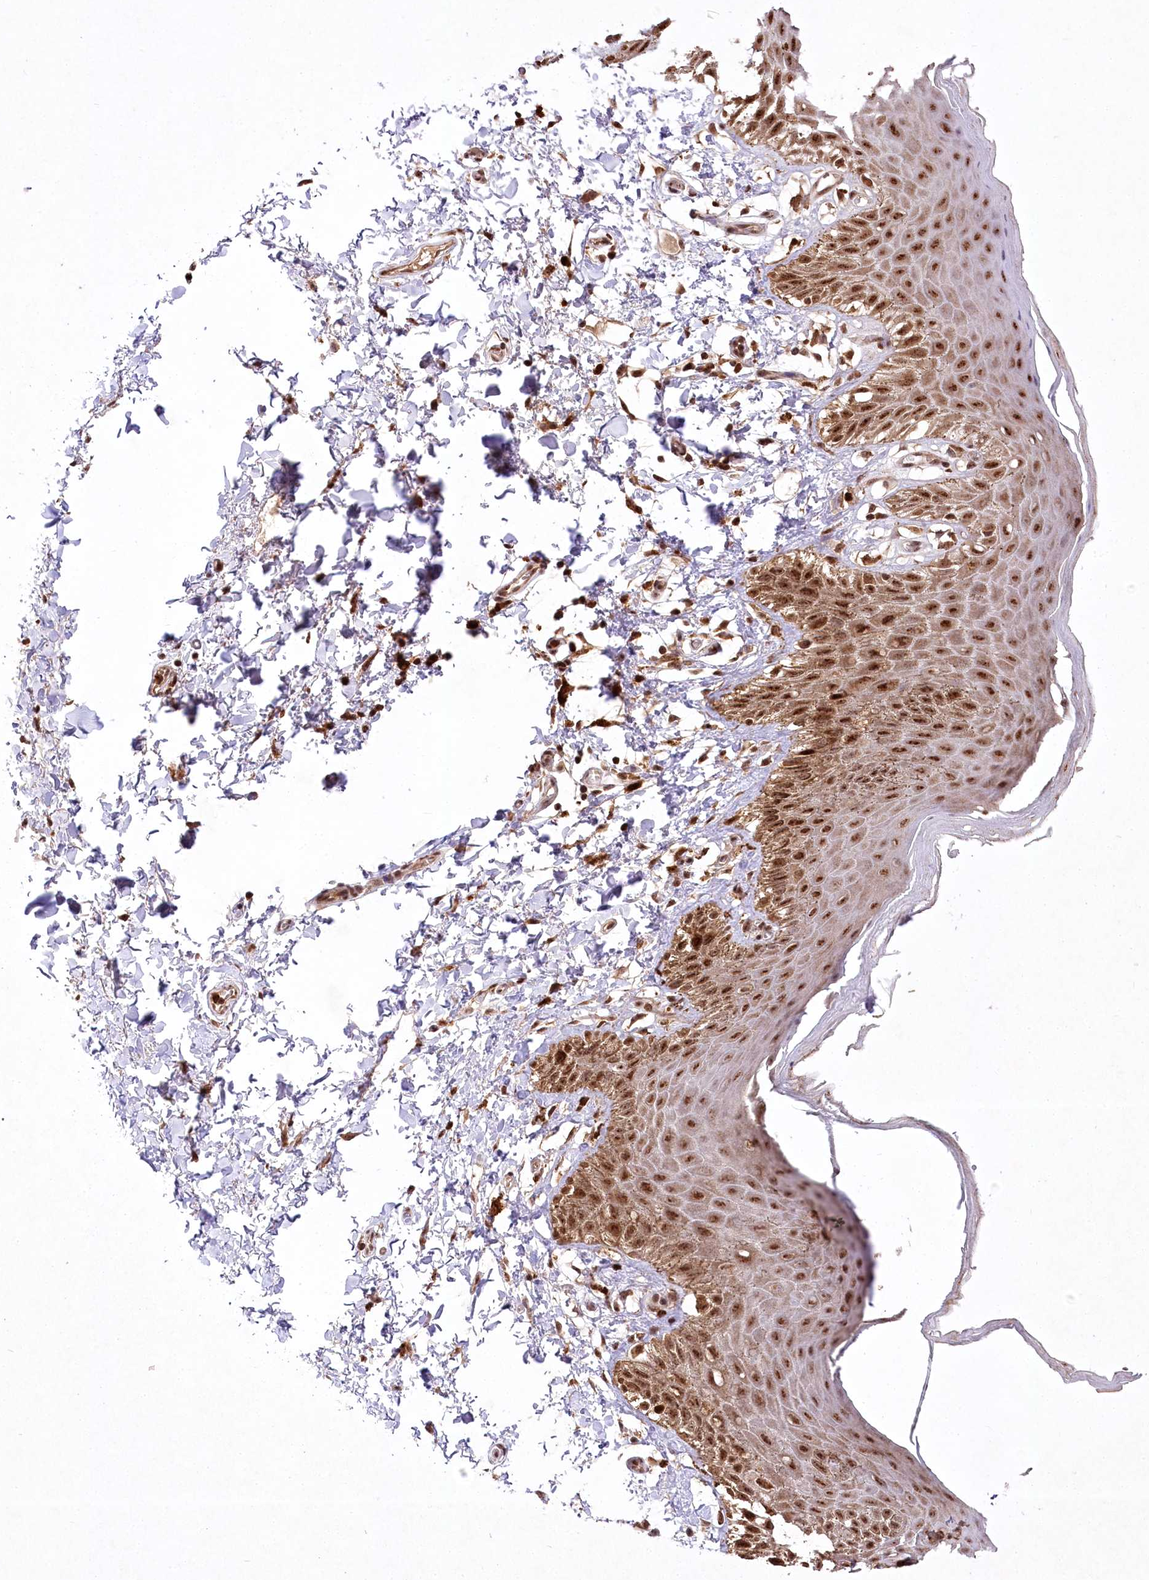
{"staining": {"intensity": "moderate", "quantity": ">75%", "location": "nuclear"}, "tissue": "skin", "cell_type": "Epidermal cells", "image_type": "normal", "snomed": [{"axis": "morphology", "description": "Normal tissue, NOS"}, {"axis": "topography", "description": "Anal"}], "caption": "Immunohistochemical staining of unremarkable human skin shows moderate nuclear protein expression in about >75% of epidermal cells.", "gene": "PYROXD1", "patient": {"sex": "male", "age": 44}}